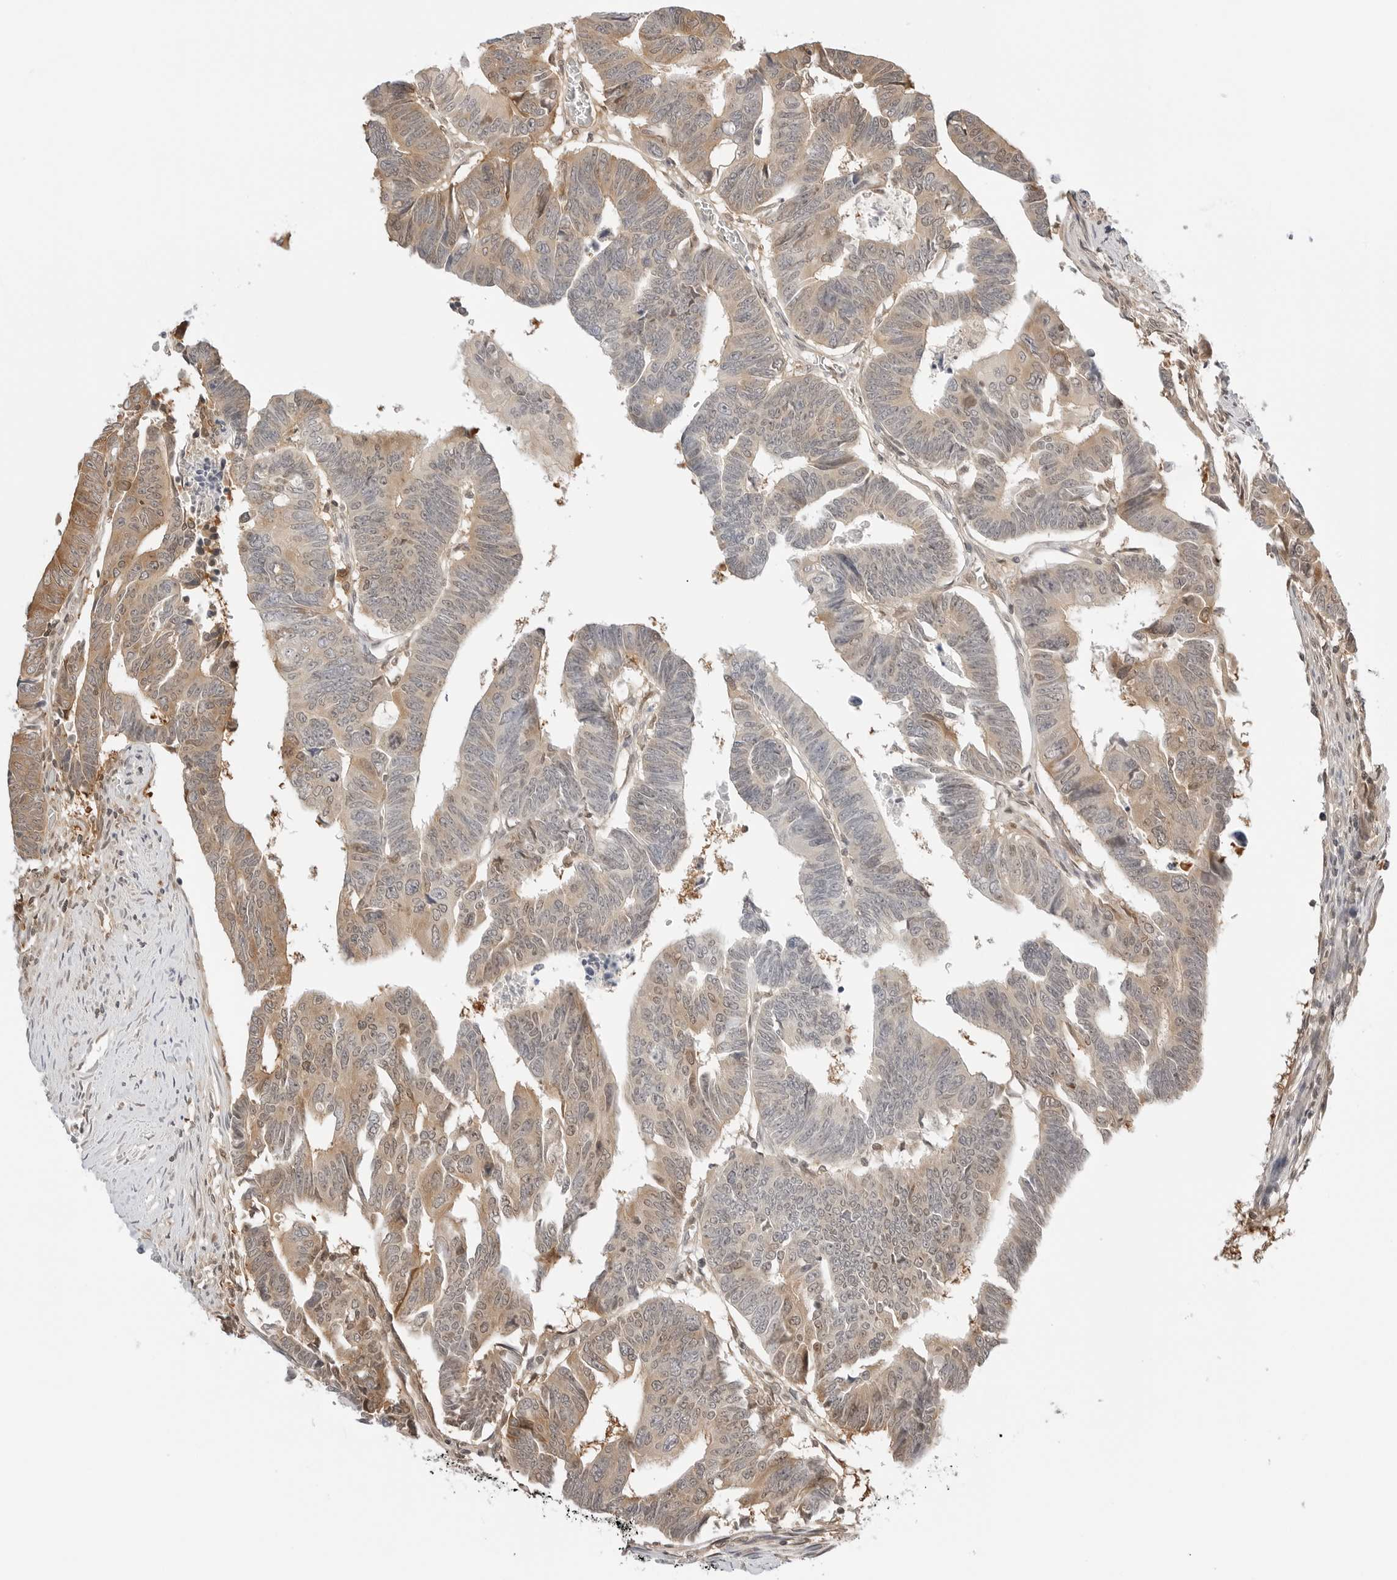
{"staining": {"intensity": "moderate", "quantity": "25%-75%", "location": "cytoplasmic/membranous,nuclear"}, "tissue": "colorectal cancer", "cell_type": "Tumor cells", "image_type": "cancer", "snomed": [{"axis": "morphology", "description": "Adenocarcinoma, NOS"}, {"axis": "topography", "description": "Rectum"}], "caption": "A high-resolution image shows IHC staining of adenocarcinoma (colorectal), which reveals moderate cytoplasmic/membranous and nuclear positivity in approximately 25%-75% of tumor cells. (Stains: DAB in brown, nuclei in blue, Microscopy: brightfield microscopy at high magnification).", "gene": "NUDC", "patient": {"sex": "female", "age": 65}}